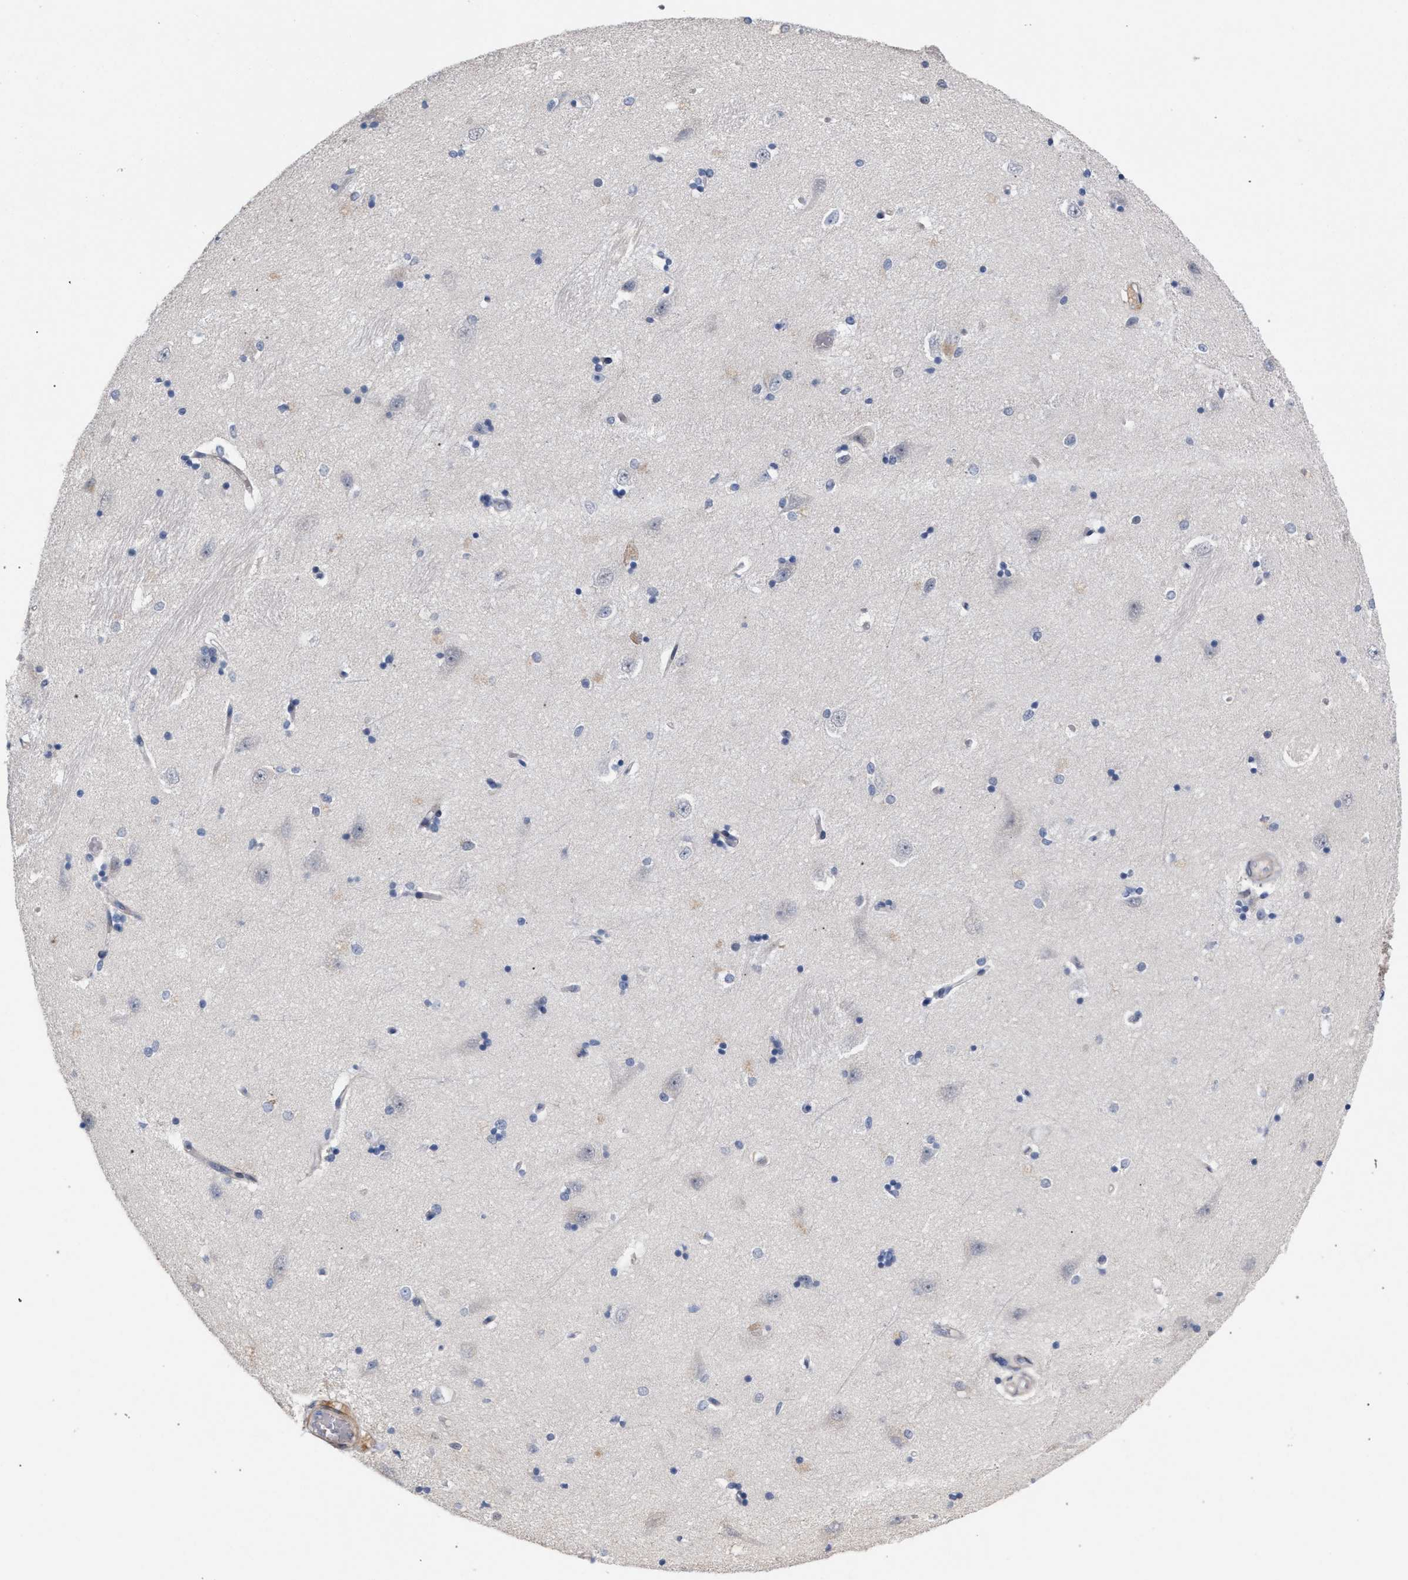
{"staining": {"intensity": "negative", "quantity": "none", "location": "none"}, "tissue": "hippocampus", "cell_type": "Glial cells", "image_type": "normal", "snomed": [{"axis": "morphology", "description": "Normal tissue, NOS"}, {"axis": "topography", "description": "Hippocampus"}], "caption": "Photomicrograph shows no significant protein positivity in glial cells of unremarkable hippocampus.", "gene": "RNF135", "patient": {"sex": "male", "age": 45}}